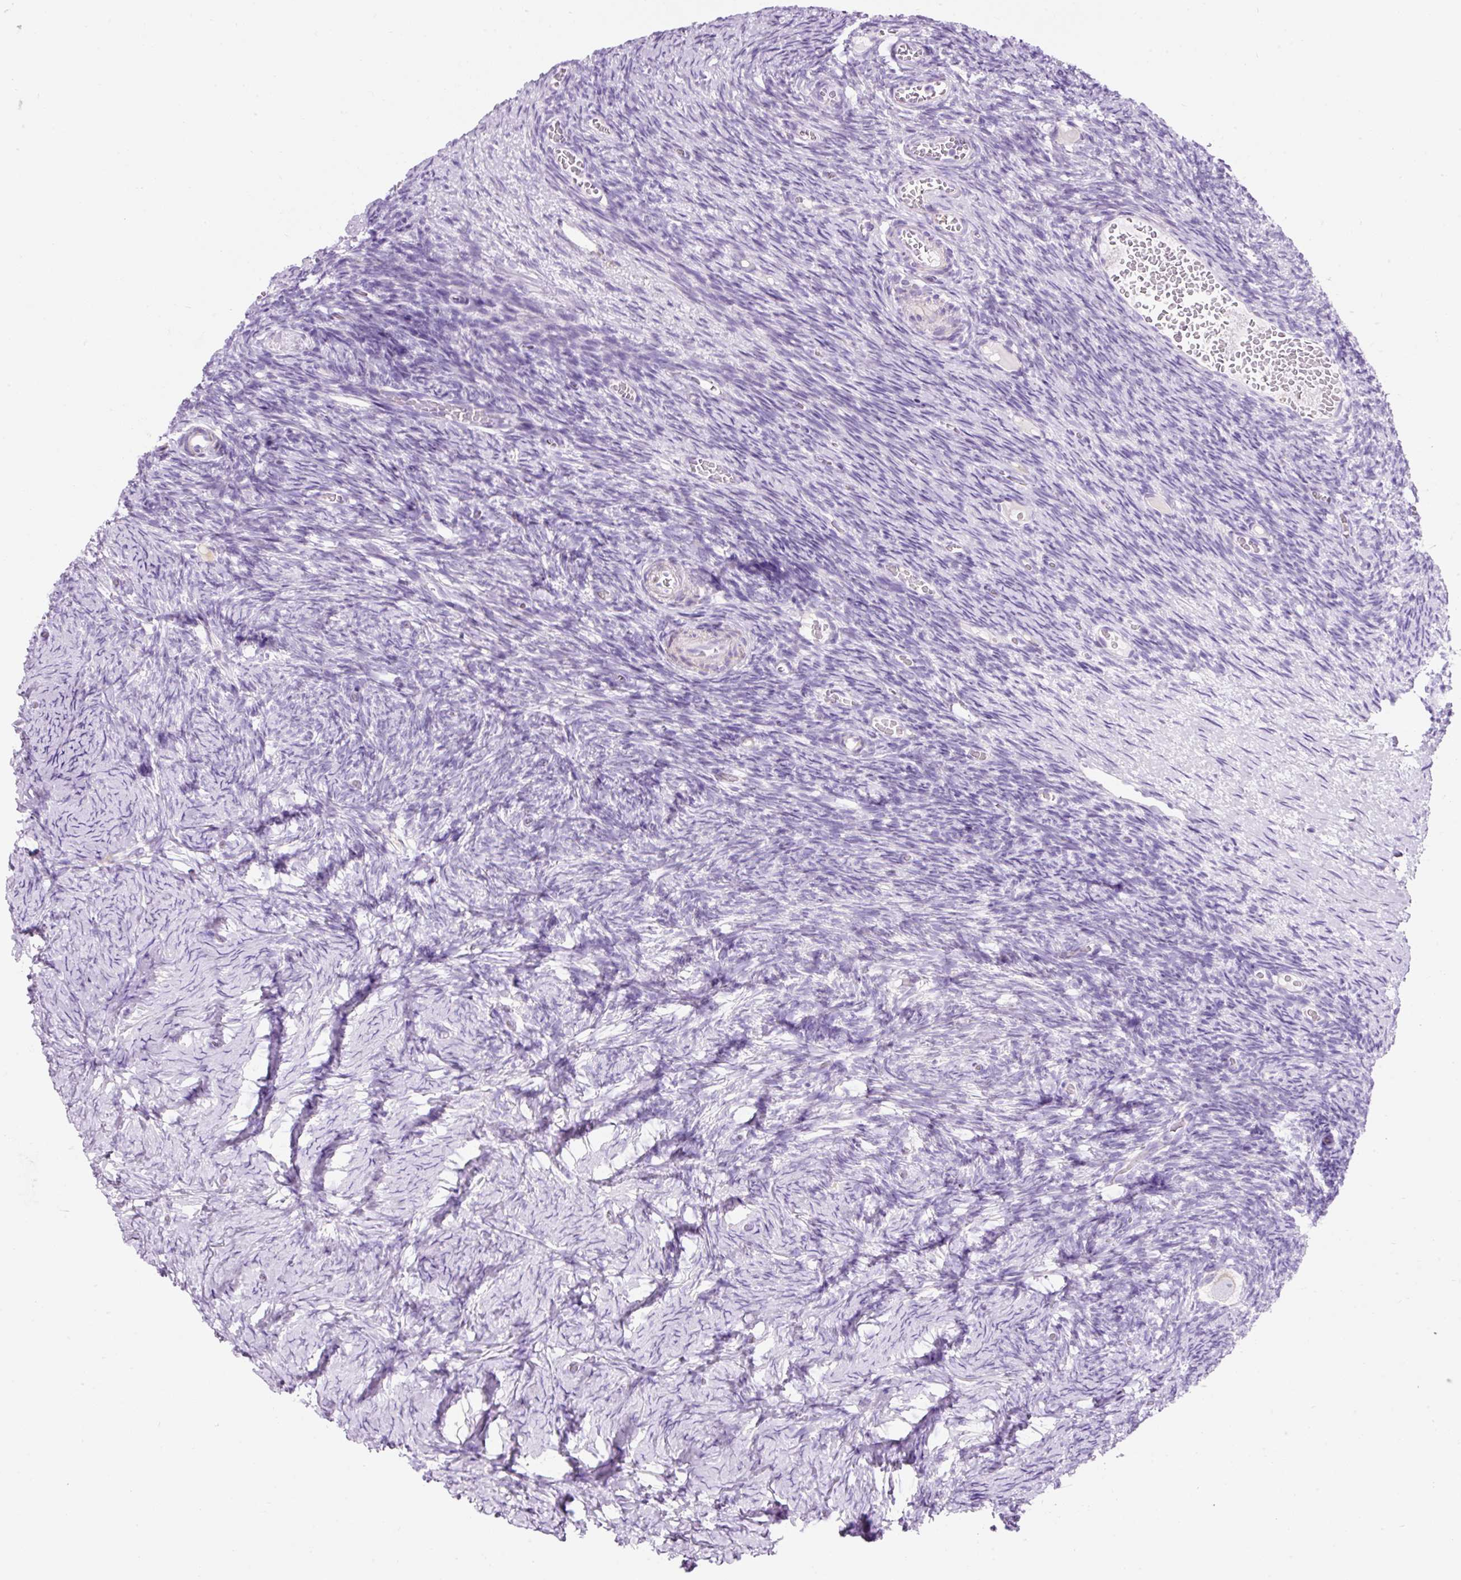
{"staining": {"intensity": "negative", "quantity": "none", "location": "none"}, "tissue": "ovary", "cell_type": "Follicle cells", "image_type": "normal", "snomed": [{"axis": "morphology", "description": "Normal tissue, NOS"}, {"axis": "topography", "description": "Ovary"}], "caption": "Immunohistochemistry image of unremarkable ovary: ovary stained with DAB shows no significant protein expression in follicle cells.", "gene": "PLPP2", "patient": {"sex": "female", "age": 39}}